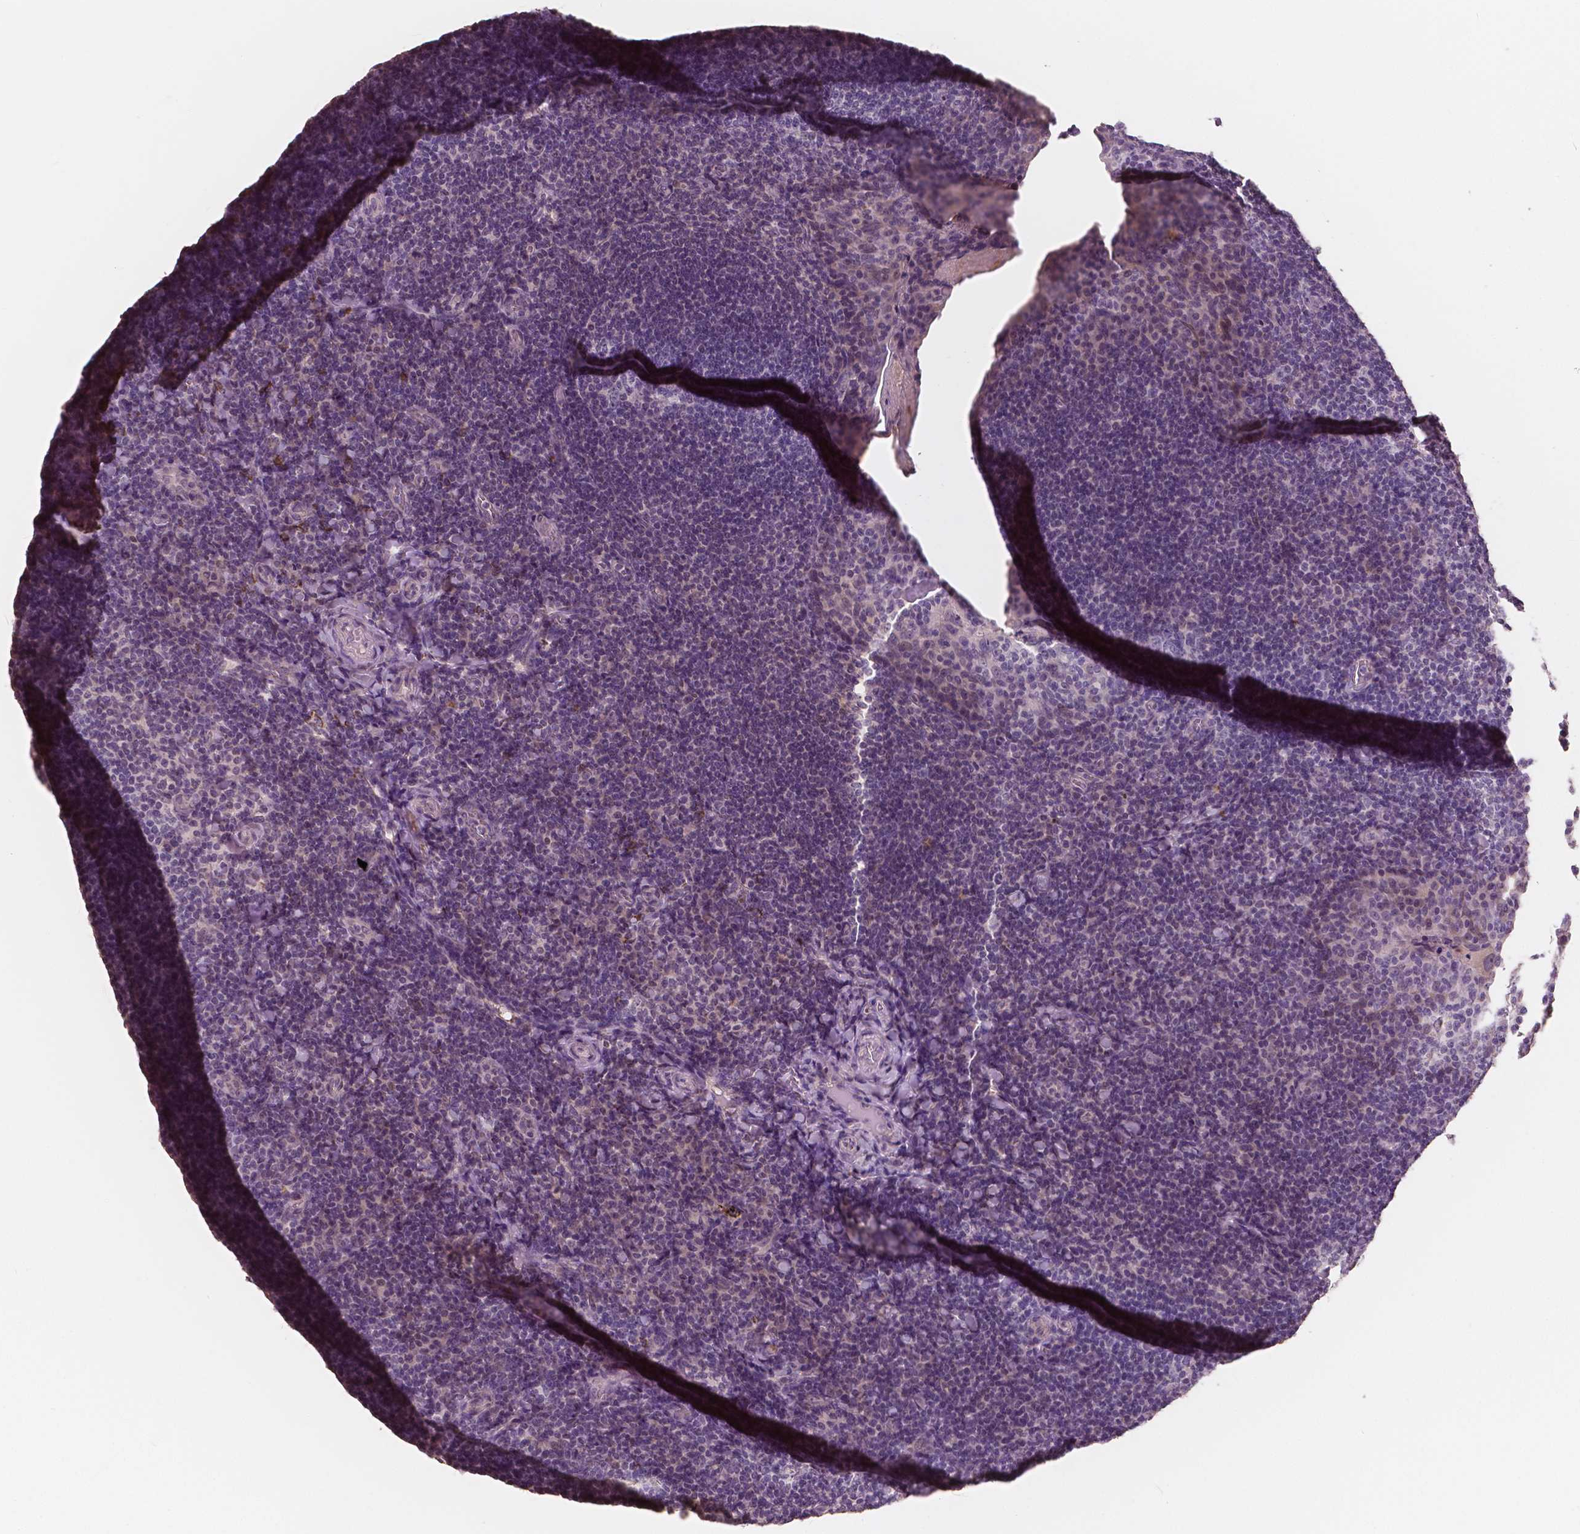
{"staining": {"intensity": "negative", "quantity": "none", "location": "none"}, "tissue": "tonsil", "cell_type": "Germinal center cells", "image_type": "normal", "snomed": [{"axis": "morphology", "description": "Normal tissue, NOS"}, {"axis": "topography", "description": "Tonsil"}], "caption": "Tonsil stained for a protein using immunohistochemistry shows no expression germinal center cells.", "gene": "SAT2", "patient": {"sex": "male", "age": 17}}